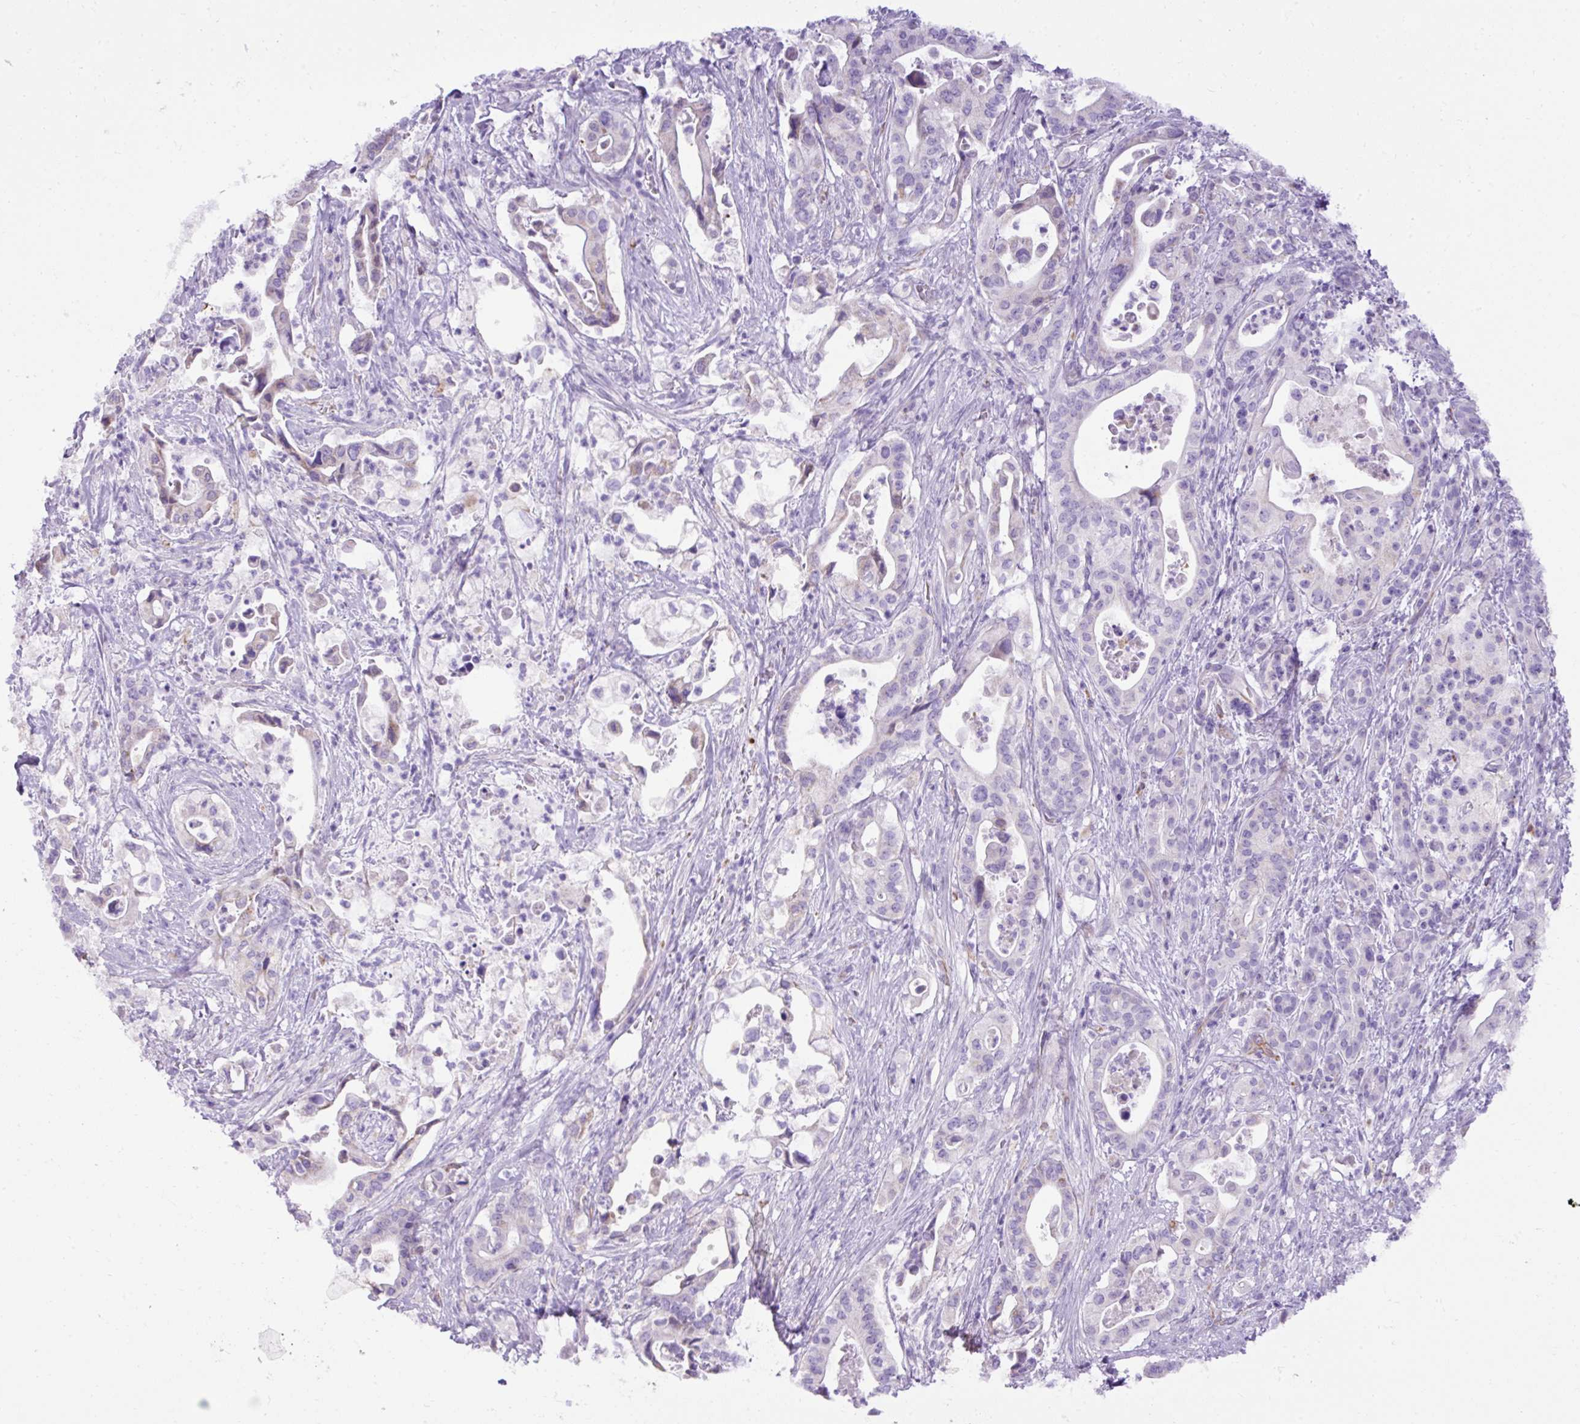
{"staining": {"intensity": "negative", "quantity": "none", "location": "none"}, "tissue": "pancreatic cancer", "cell_type": "Tumor cells", "image_type": "cancer", "snomed": [{"axis": "morphology", "description": "Adenocarcinoma, NOS"}, {"axis": "topography", "description": "Pancreas"}], "caption": "Pancreatic cancer stained for a protein using IHC demonstrates no expression tumor cells.", "gene": "SPTBN5", "patient": {"sex": "female", "age": 77}}